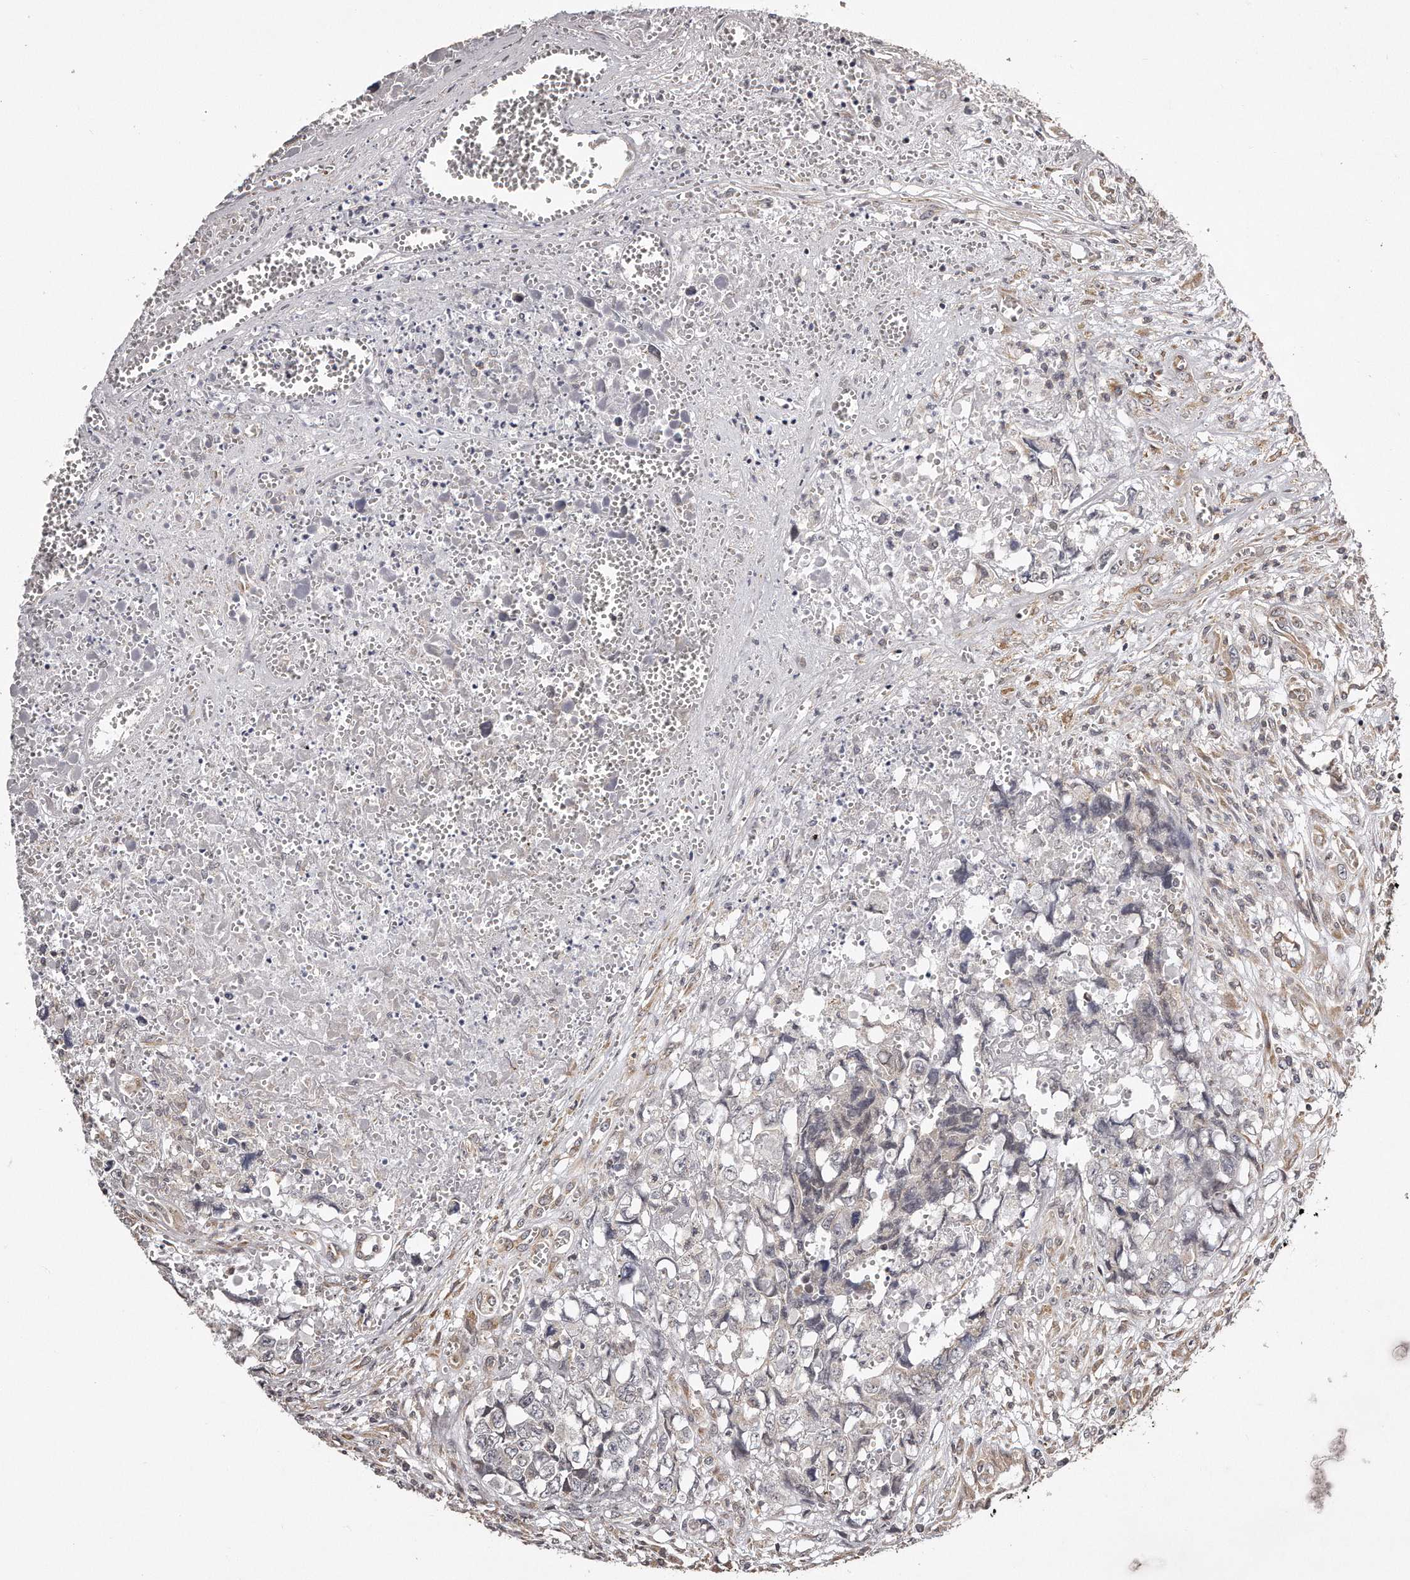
{"staining": {"intensity": "negative", "quantity": "none", "location": "none"}, "tissue": "testis cancer", "cell_type": "Tumor cells", "image_type": "cancer", "snomed": [{"axis": "morphology", "description": "Carcinoma, Embryonal, NOS"}, {"axis": "topography", "description": "Testis"}], "caption": "Tumor cells are negative for protein expression in human testis cancer.", "gene": "TRAPPC14", "patient": {"sex": "male", "age": 31}}